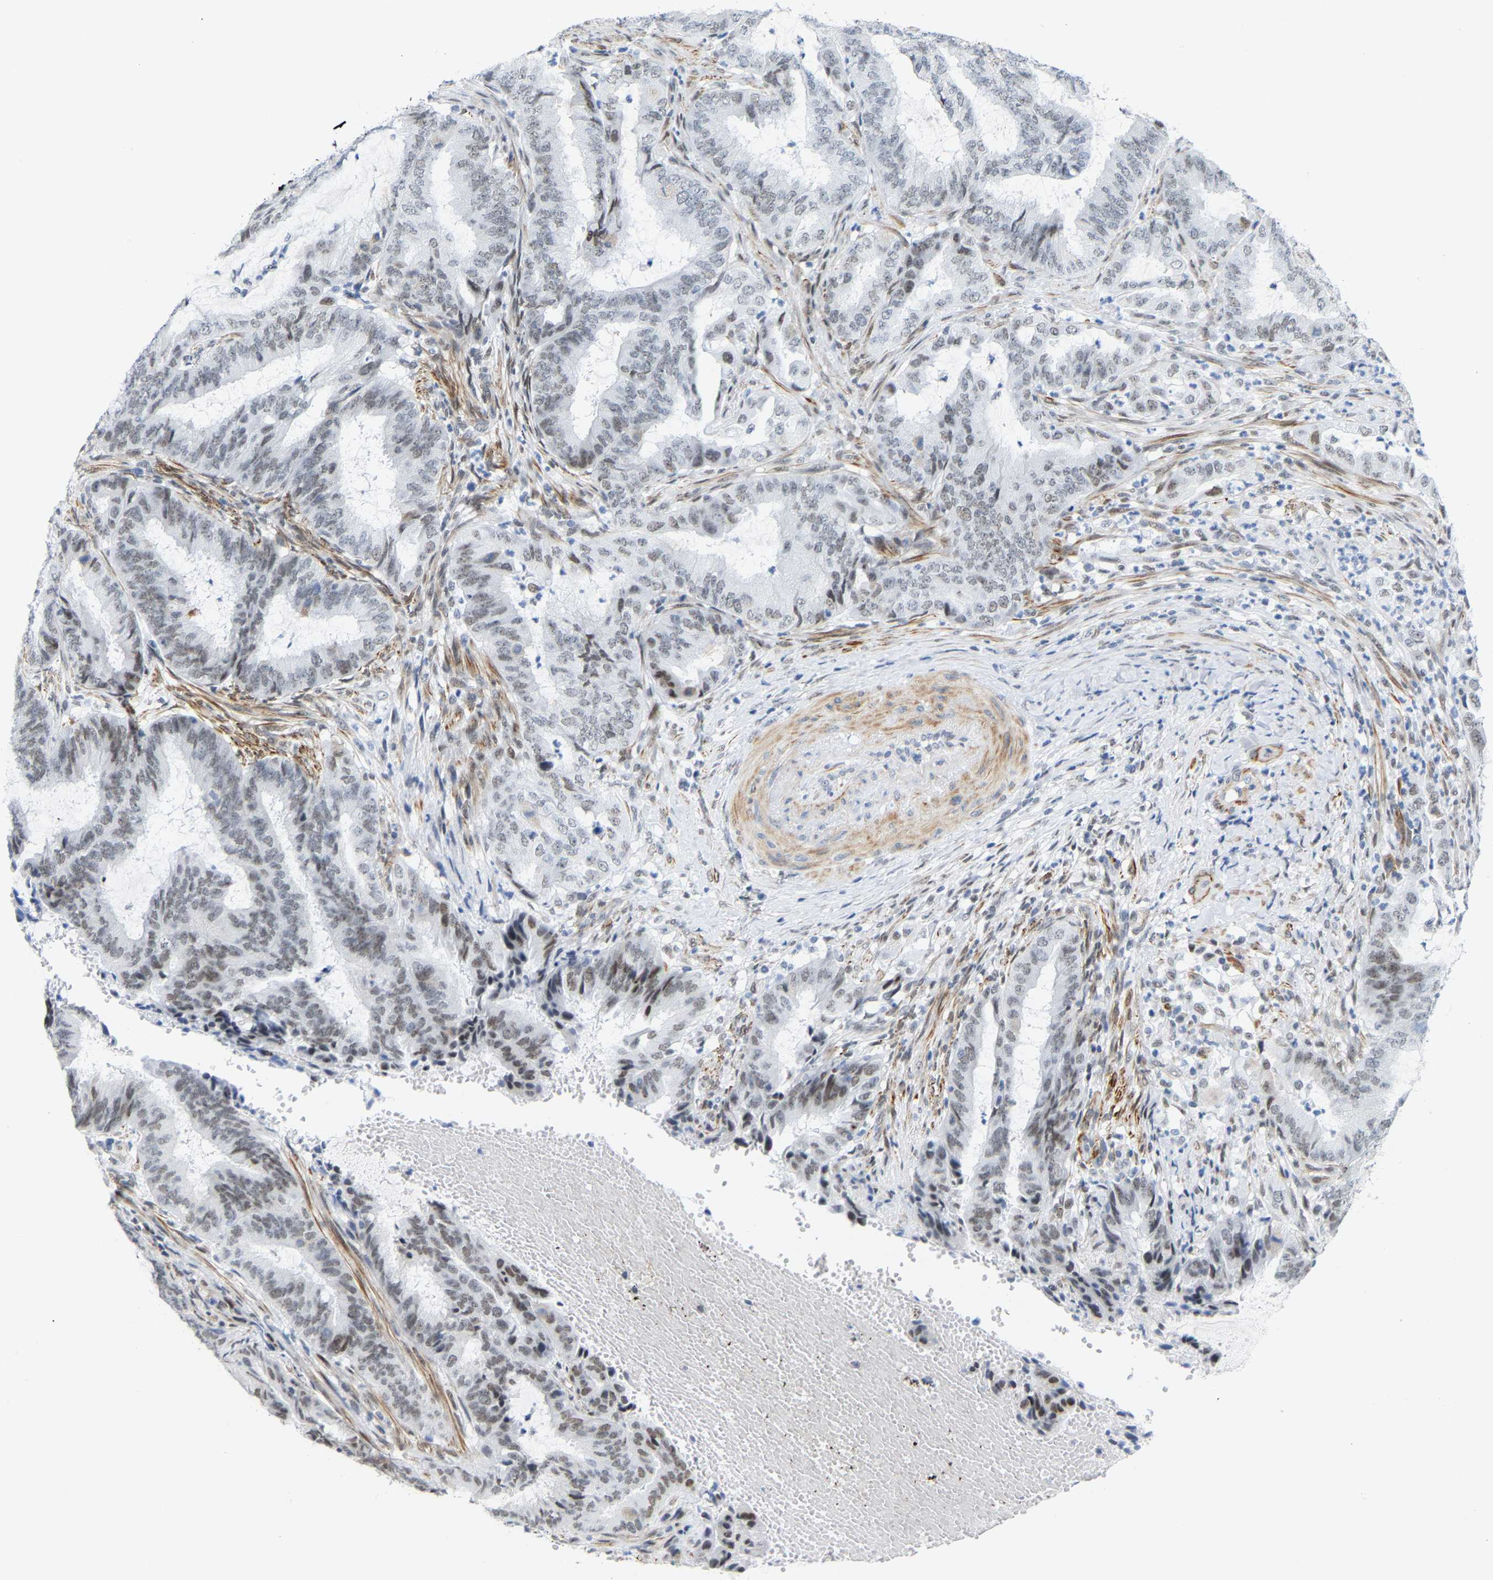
{"staining": {"intensity": "moderate", "quantity": "25%-75%", "location": "nuclear"}, "tissue": "endometrial cancer", "cell_type": "Tumor cells", "image_type": "cancer", "snomed": [{"axis": "morphology", "description": "Adenocarcinoma, NOS"}, {"axis": "topography", "description": "Endometrium"}], "caption": "IHC (DAB) staining of human endometrial cancer (adenocarcinoma) demonstrates moderate nuclear protein staining in about 25%-75% of tumor cells.", "gene": "FAM180A", "patient": {"sex": "female", "age": 51}}